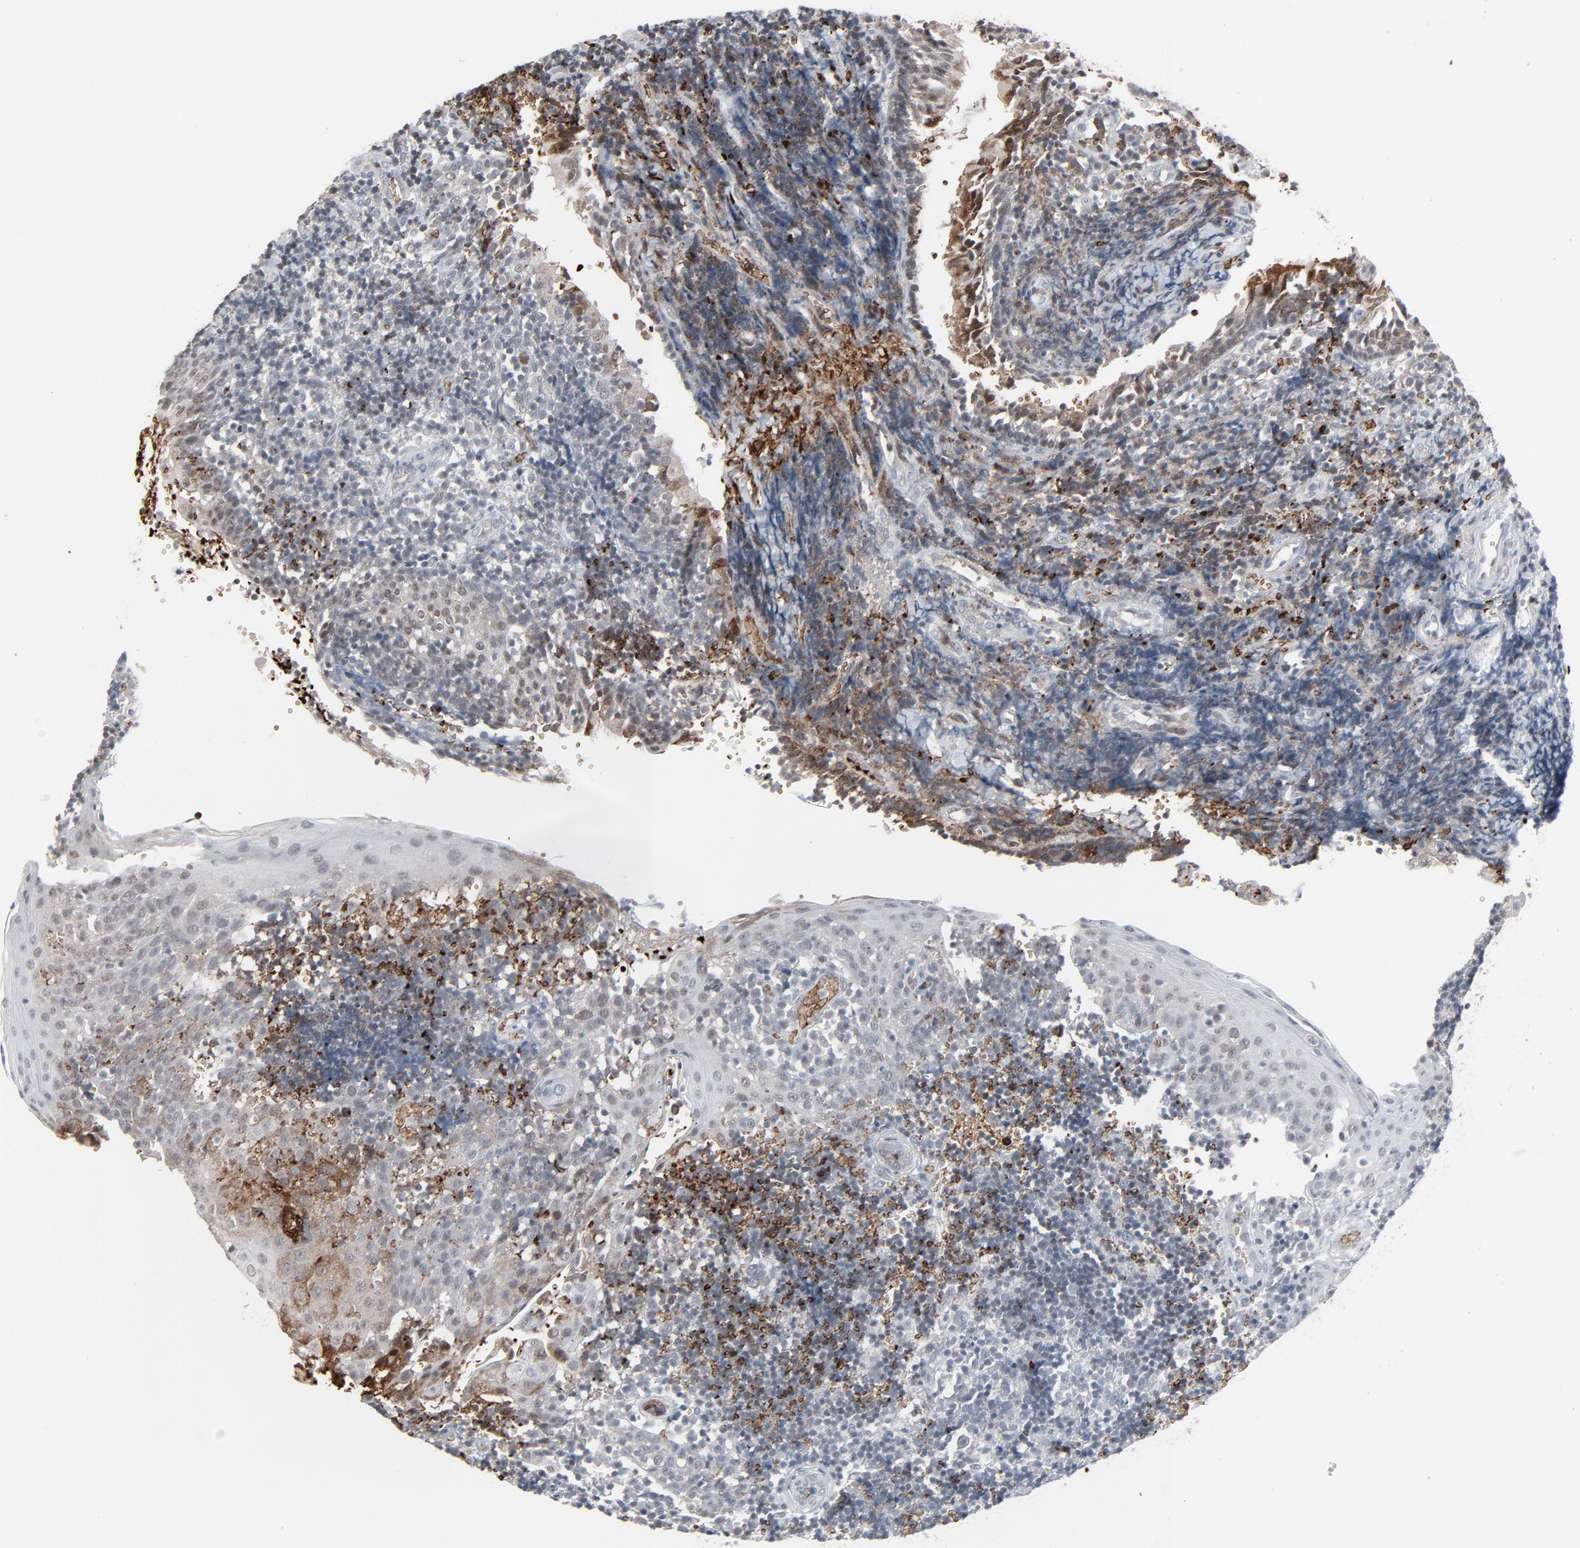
{"staining": {"intensity": "negative", "quantity": "none", "location": "none"}, "tissue": "tonsil", "cell_type": "Germinal center cells", "image_type": "normal", "snomed": [{"axis": "morphology", "description": "Normal tissue, NOS"}, {"axis": "topography", "description": "Tonsil"}], "caption": "Tonsil stained for a protein using immunohistochemistry (IHC) displays no staining germinal center cells.", "gene": "SAGE1", "patient": {"sex": "female", "age": 40}}